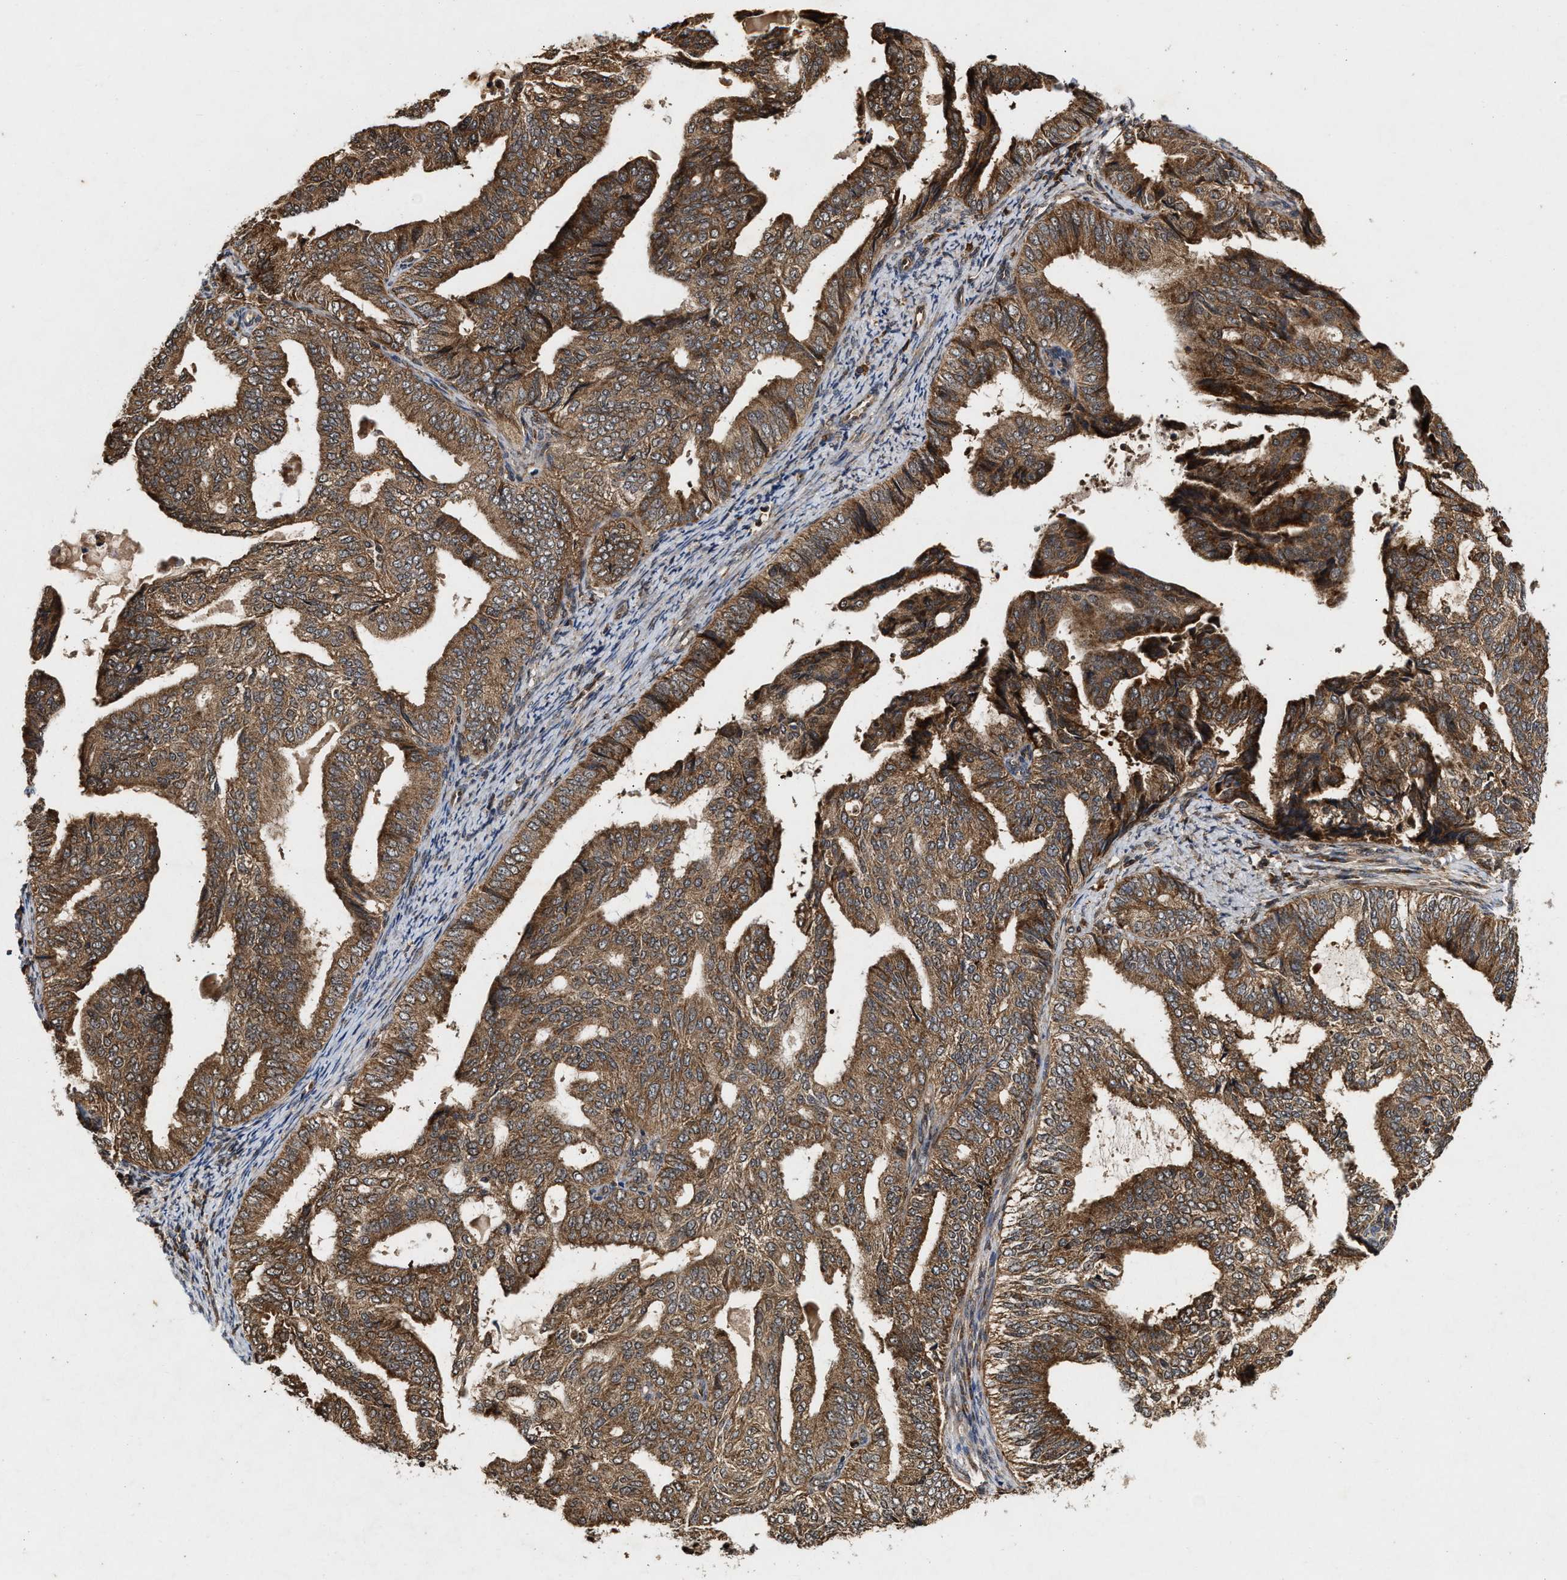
{"staining": {"intensity": "strong", "quantity": ">75%", "location": "cytoplasmic/membranous"}, "tissue": "endometrial cancer", "cell_type": "Tumor cells", "image_type": "cancer", "snomed": [{"axis": "morphology", "description": "Adenocarcinoma, NOS"}, {"axis": "topography", "description": "Endometrium"}], "caption": "DAB immunohistochemical staining of human endometrial cancer displays strong cytoplasmic/membranous protein positivity in approximately >75% of tumor cells. The staining was performed using DAB to visualize the protein expression in brown, while the nuclei were stained in blue with hematoxylin (Magnification: 20x).", "gene": "CFLAR", "patient": {"sex": "female", "age": 58}}